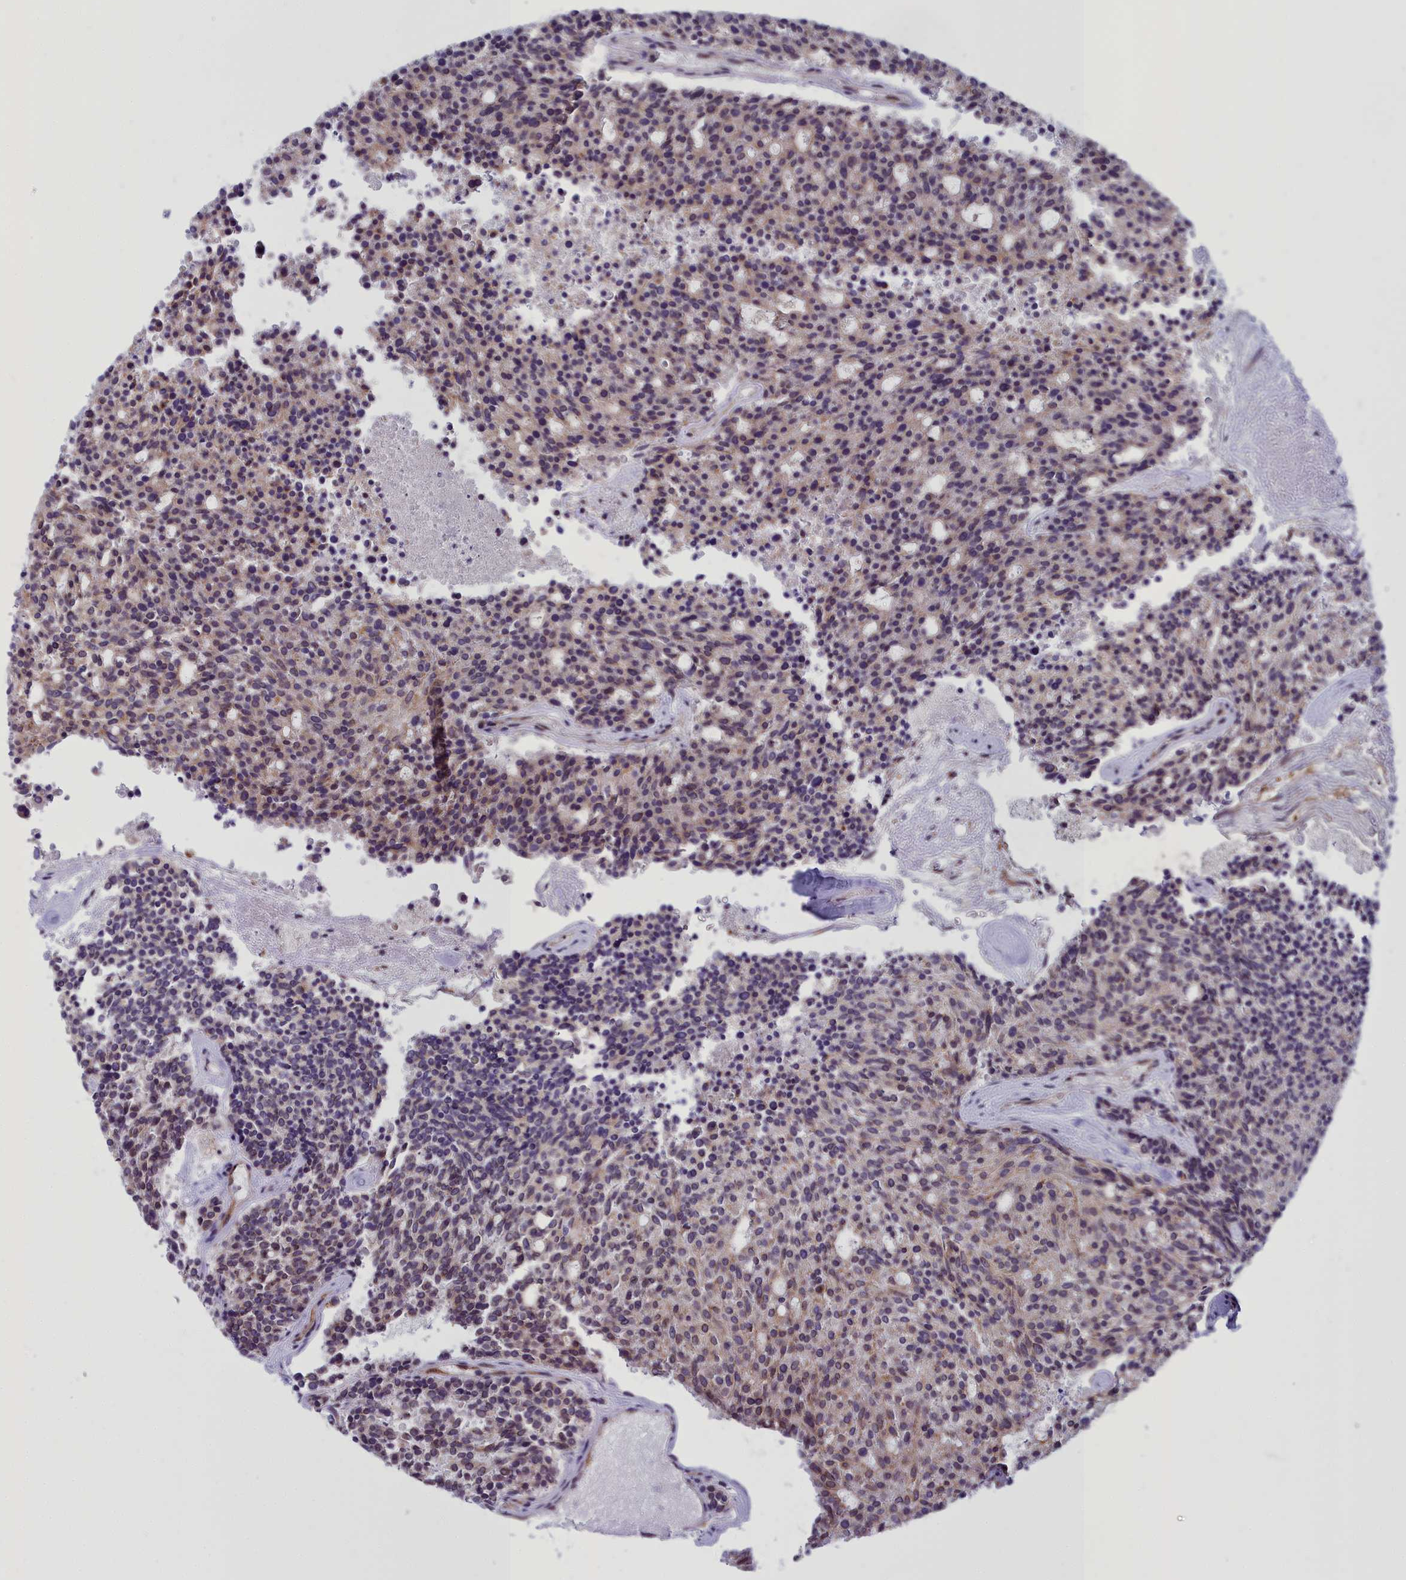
{"staining": {"intensity": "weak", "quantity": "25%-75%", "location": "cytoplasmic/membranous,nuclear"}, "tissue": "carcinoid", "cell_type": "Tumor cells", "image_type": "cancer", "snomed": [{"axis": "morphology", "description": "Carcinoid, malignant, NOS"}, {"axis": "topography", "description": "Pancreas"}], "caption": "Weak cytoplasmic/membranous and nuclear staining is seen in about 25%-75% of tumor cells in malignant carcinoid.", "gene": "WDPCP", "patient": {"sex": "female", "age": 54}}